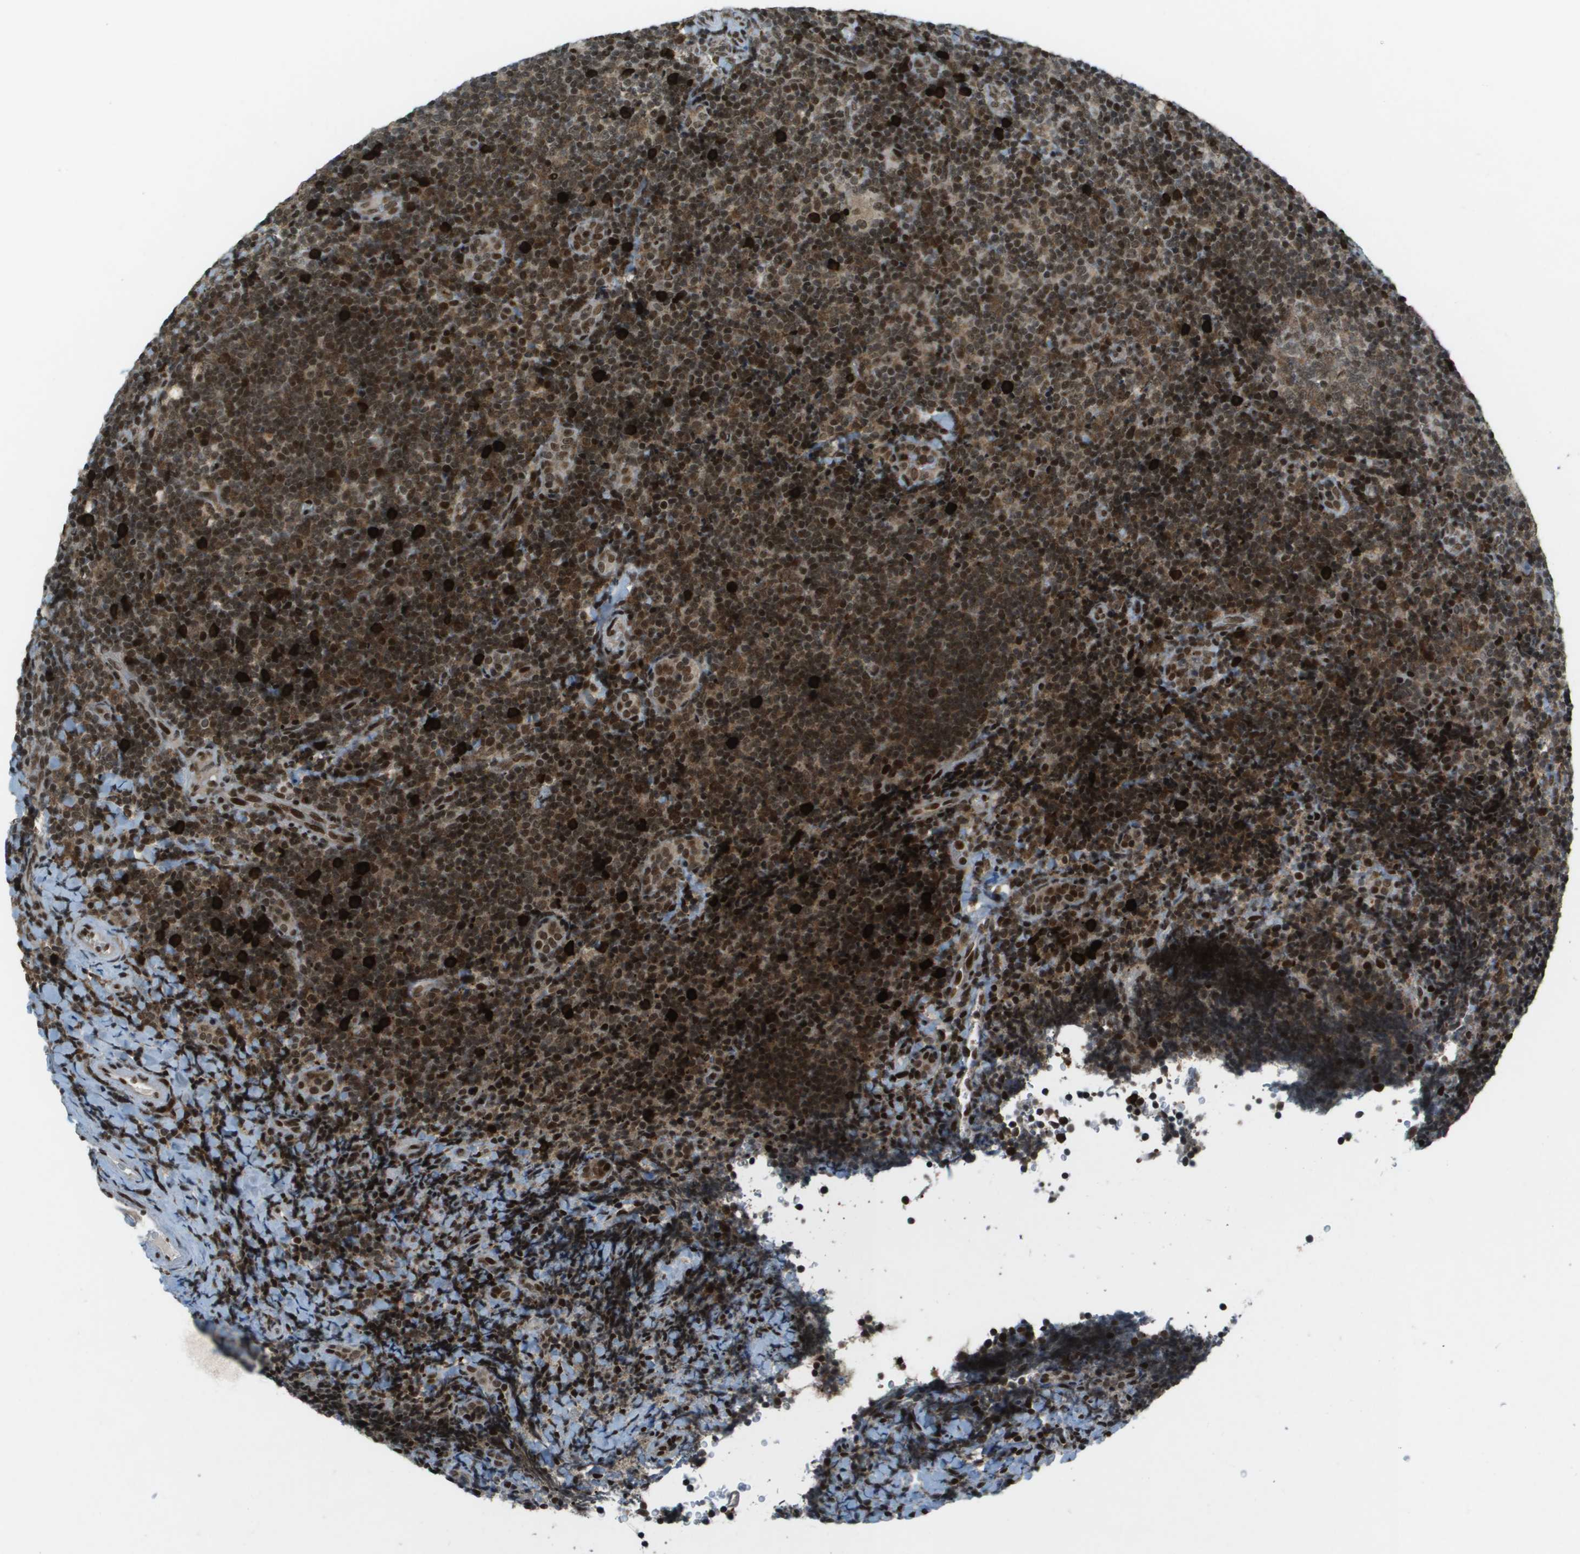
{"staining": {"intensity": "moderate", "quantity": ">75%", "location": "cytoplasmic/membranous,nuclear"}, "tissue": "tonsil", "cell_type": "Germinal center cells", "image_type": "normal", "snomed": [{"axis": "morphology", "description": "Normal tissue, NOS"}, {"axis": "topography", "description": "Tonsil"}], "caption": "Immunohistochemistry (IHC) image of normal tonsil stained for a protein (brown), which displays medium levels of moderate cytoplasmic/membranous,nuclear staining in about >75% of germinal center cells.", "gene": "IRF7", "patient": {"sex": "male", "age": 37}}